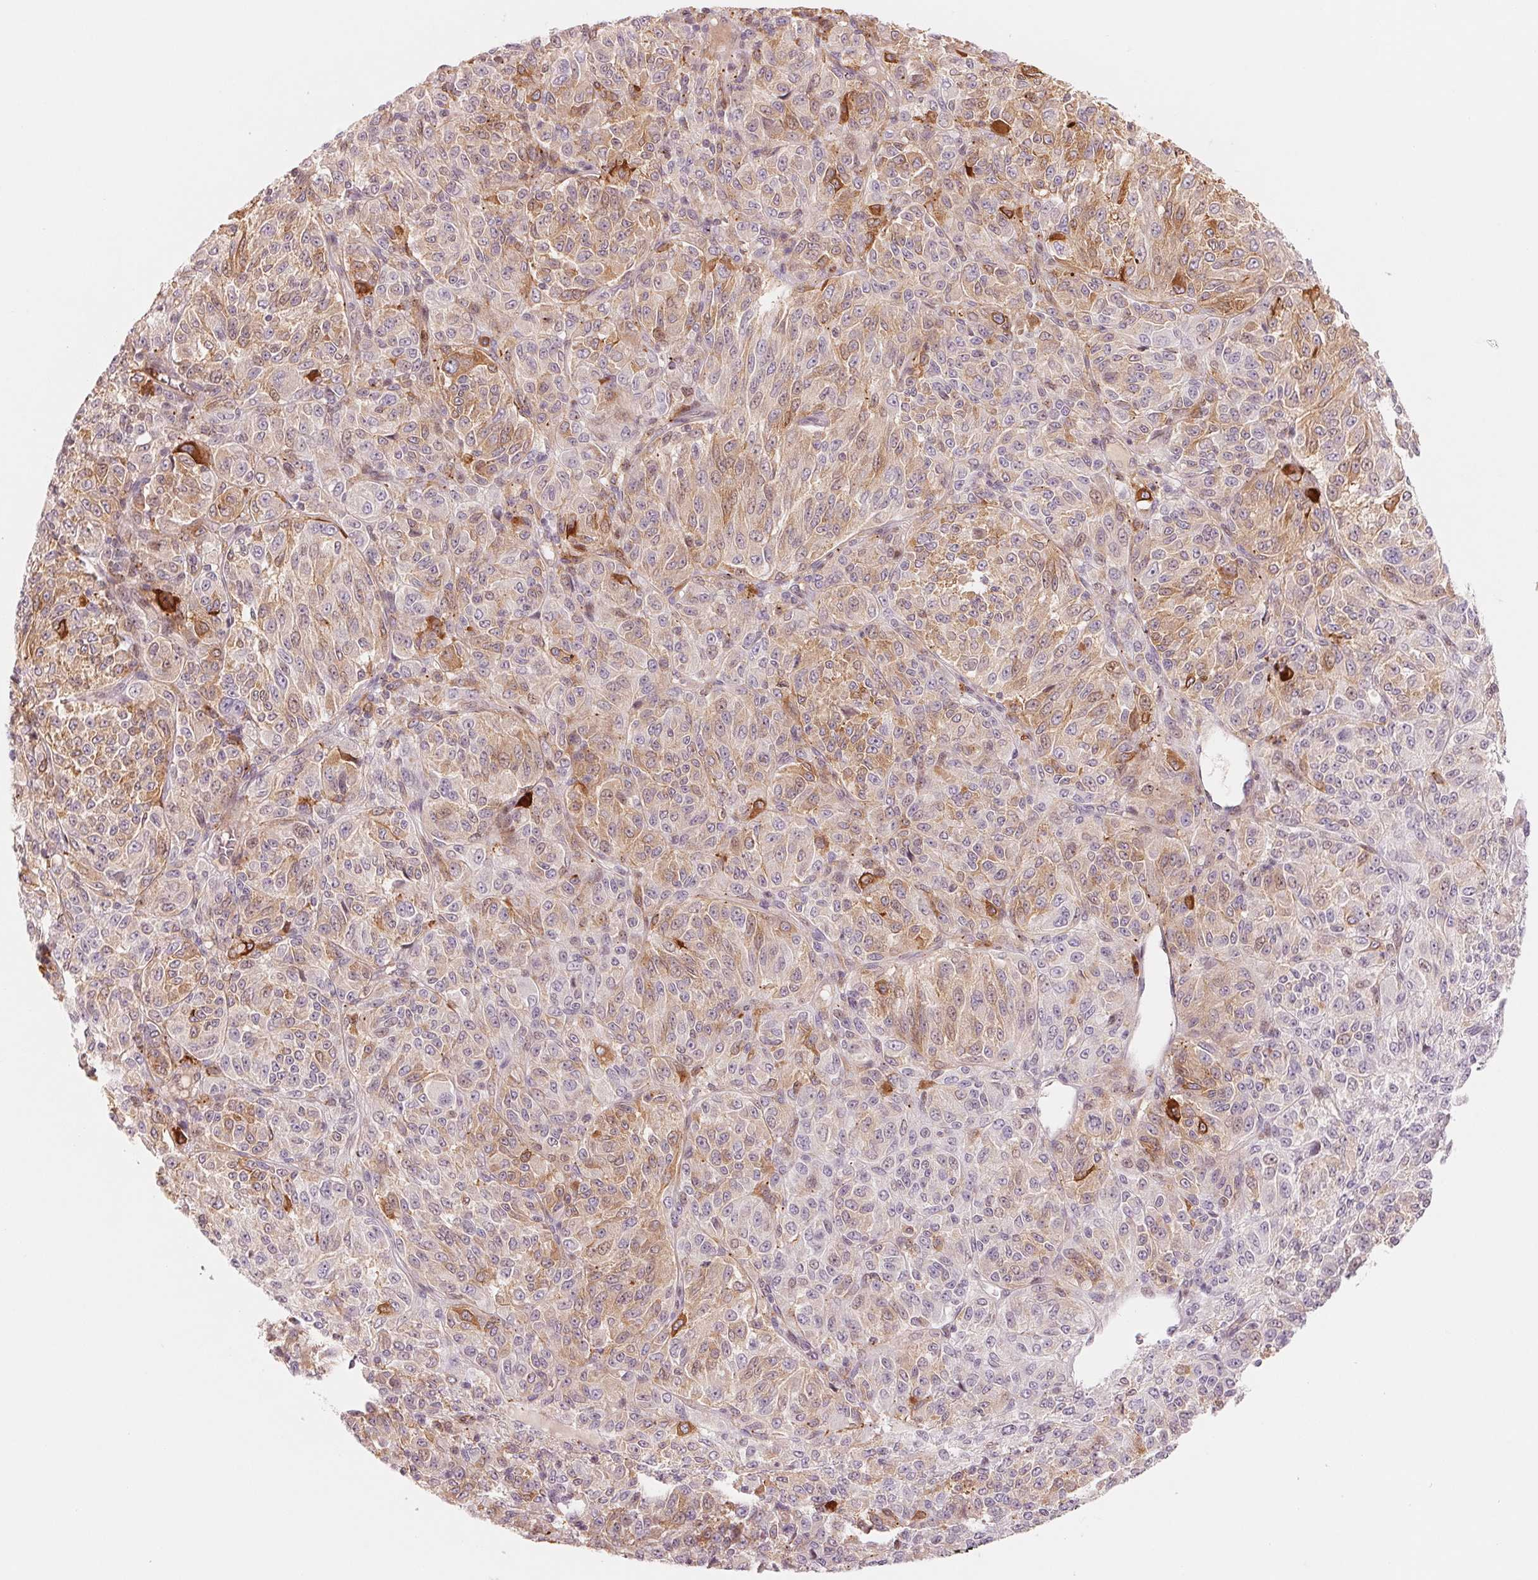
{"staining": {"intensity": "weak", "quantity": "25%-75%", "location": "cytoplasmic/membranous"}, "tissue": "melanoma", "cell_type": "Tumor cells", "image_type": "cancer", "snomed": [{"axis": "morphology", "description": "Malignant melanoma, Metastatic site"}, {"axis": "topography", "description": "Brain"}], "caption": "The immunohistochemical stain highlights weak cytoplasmic/membranous expression in tumor cells of malignant melanoma (metastatic site) tissue.", "gene": "SLC17A4", "patient": {"sex": "female", "age": 56}}